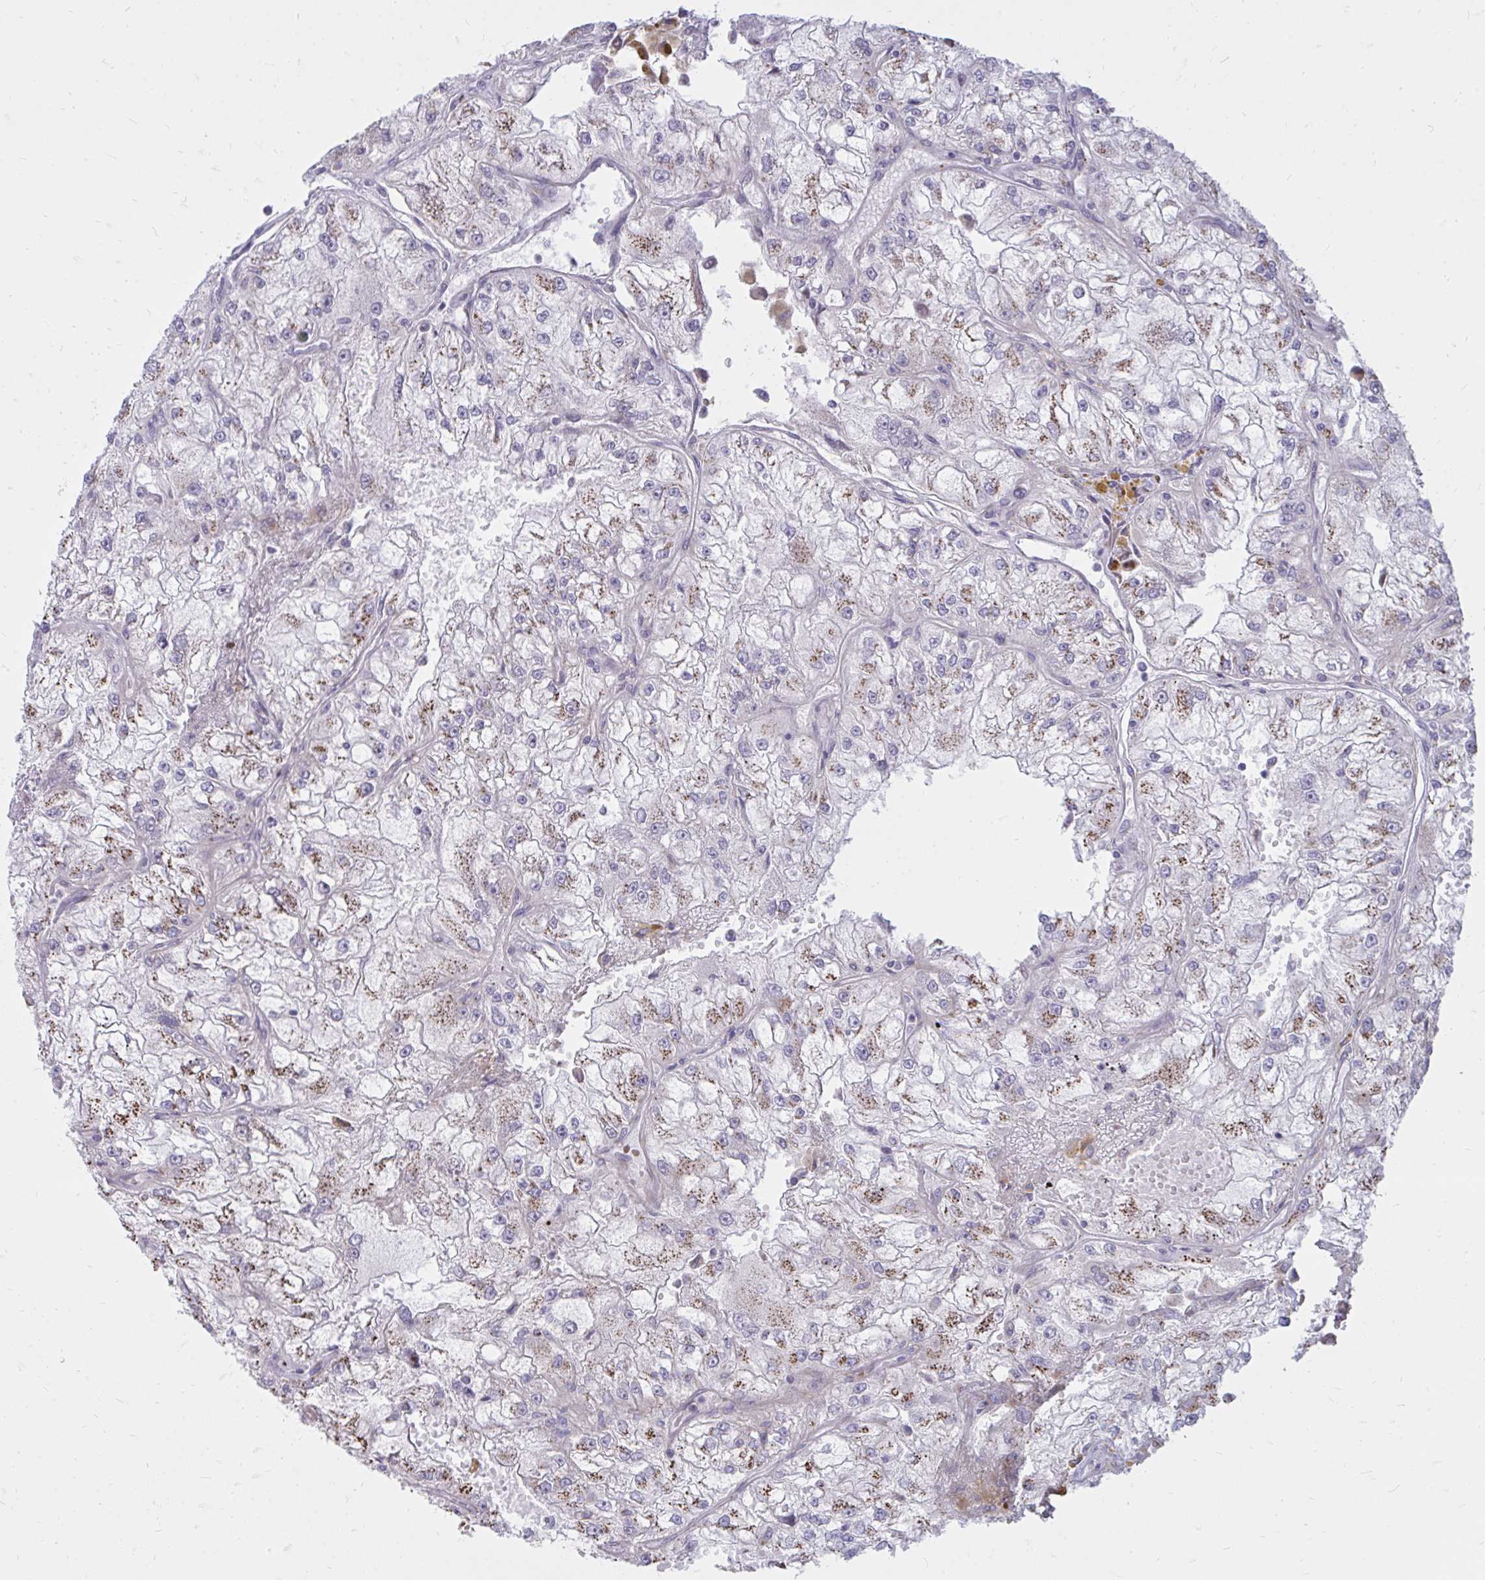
{"staining": {"intensity": "moderate", "quantity": "25%-75%", "location": "cytoplasmic/membranous"}, "tissue": "renal cancer", "cell_type": "Tumor cells", "image_type": "cancer", "snomed": [{"axis": "morphology", "description": "Adenocarcinoma, NOS"}, {"axis": "topography", "description": "Kidney"}], "caption": "High-magnification brightfield microscopy of adenocarcinoma (renal) stained with DAB (3,3'-diaminobenzidine) (brown) and counterstained with hematoxylin (blue). tumor cells exhibit moderate cytoplasmic/membranous positivity is present in approximately25%-75% of cells.", "gene": "RAB6B", "patient": {"sex": "female", "age": 72}}